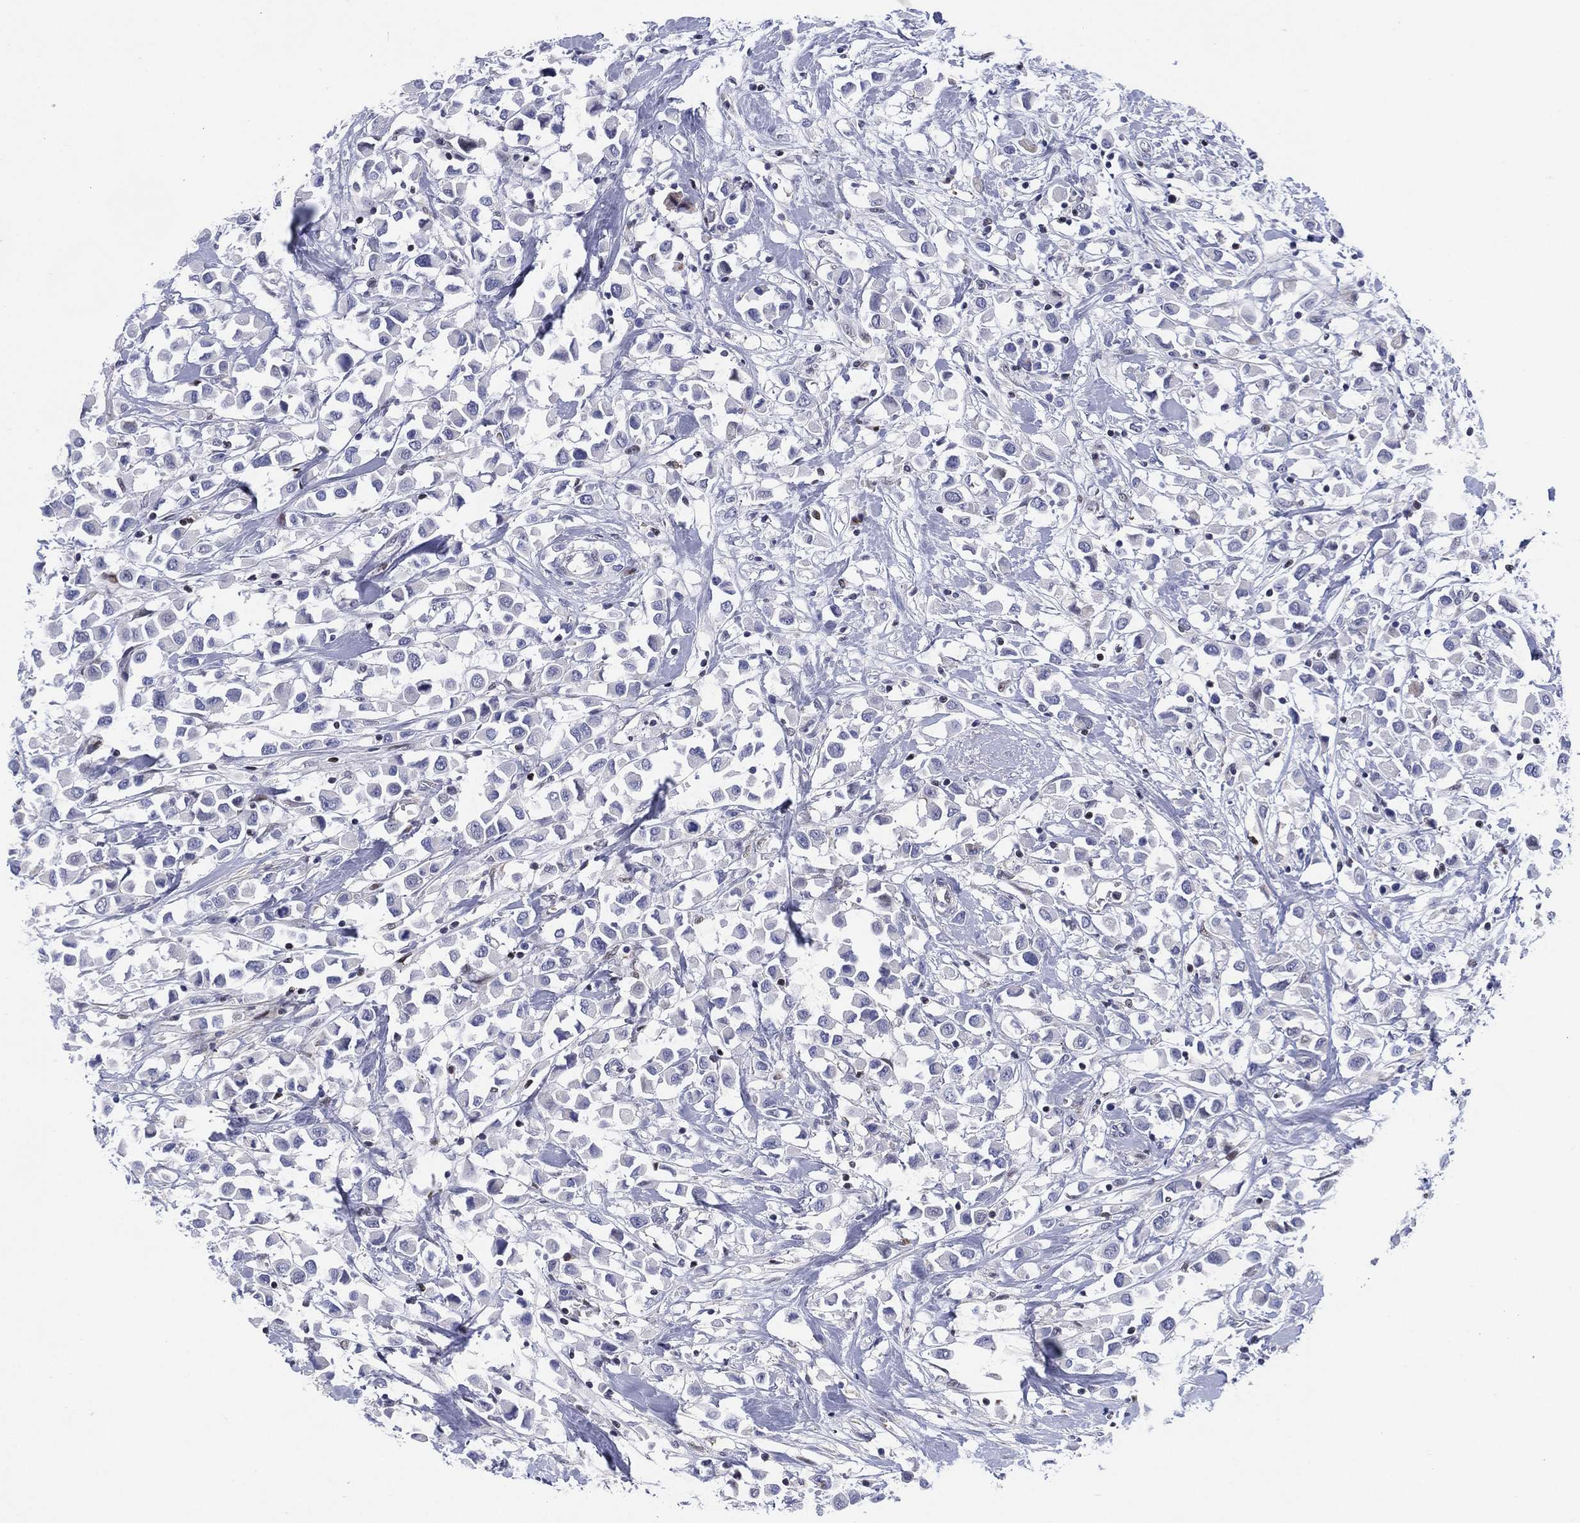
{"staining": {"intensity": "negative", "quantity": "none", "location": "none"}, "tissue": "breast cancer", "cell_type": "Tumor cells", "image_type": "cancer", "snomed": [{"axis": "morphology", "description": "Duct carcinoma"}, {"axis": "topography", "description": "Breast"}], "caption": "The histopathology image reveals no staining of tumor cells in breast invasive ductal carcinoma.", "gene": "SLC4A4", "patient": {"sex": "female", "age": 61}}